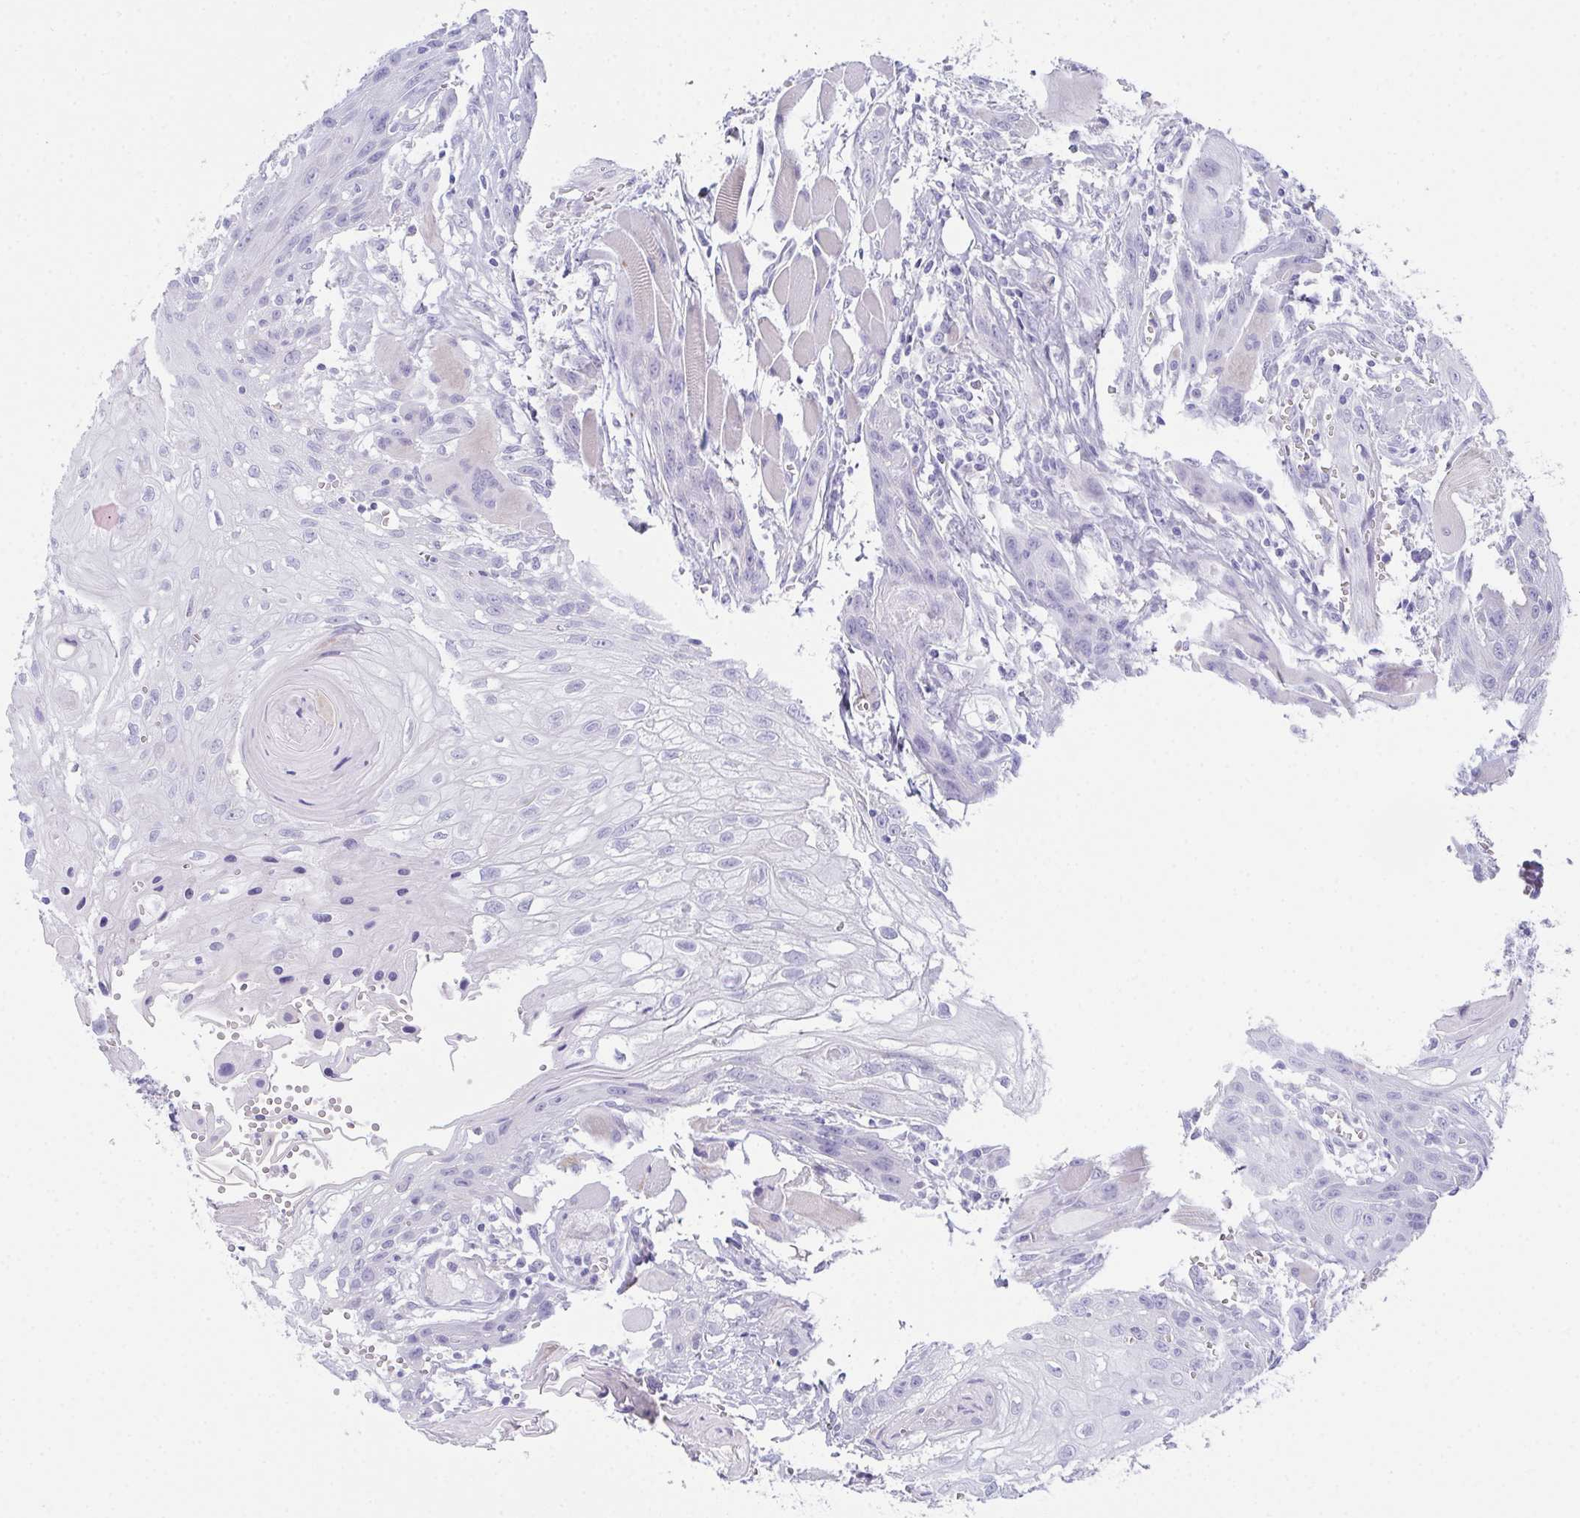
{"staining": {"intensity": "negative", "quantity": "none", "location": "none"}, "tissue": "head and neck cancer", "cell_type": "Tumor cells", "image_type": "cancer", "snomed": [{"axis": "morphology", "description": "Squamous cell carcinoma, NOS"}, {"axis": "topography", "description": "Oral tissue"}, {"axis": "topography", "description": "Head-Neck"}], "caption": "Immunohistochemistry (IHC) histopathology image of neoplastic tissue: head and neck squamous cell carcinoma stained with DAB (3,3'-diaminobenzidine) demonstrates no significant protein positivity in tumor cells.", "gene": "TEX19", "patient": {"sex": "male", "age": 58}}